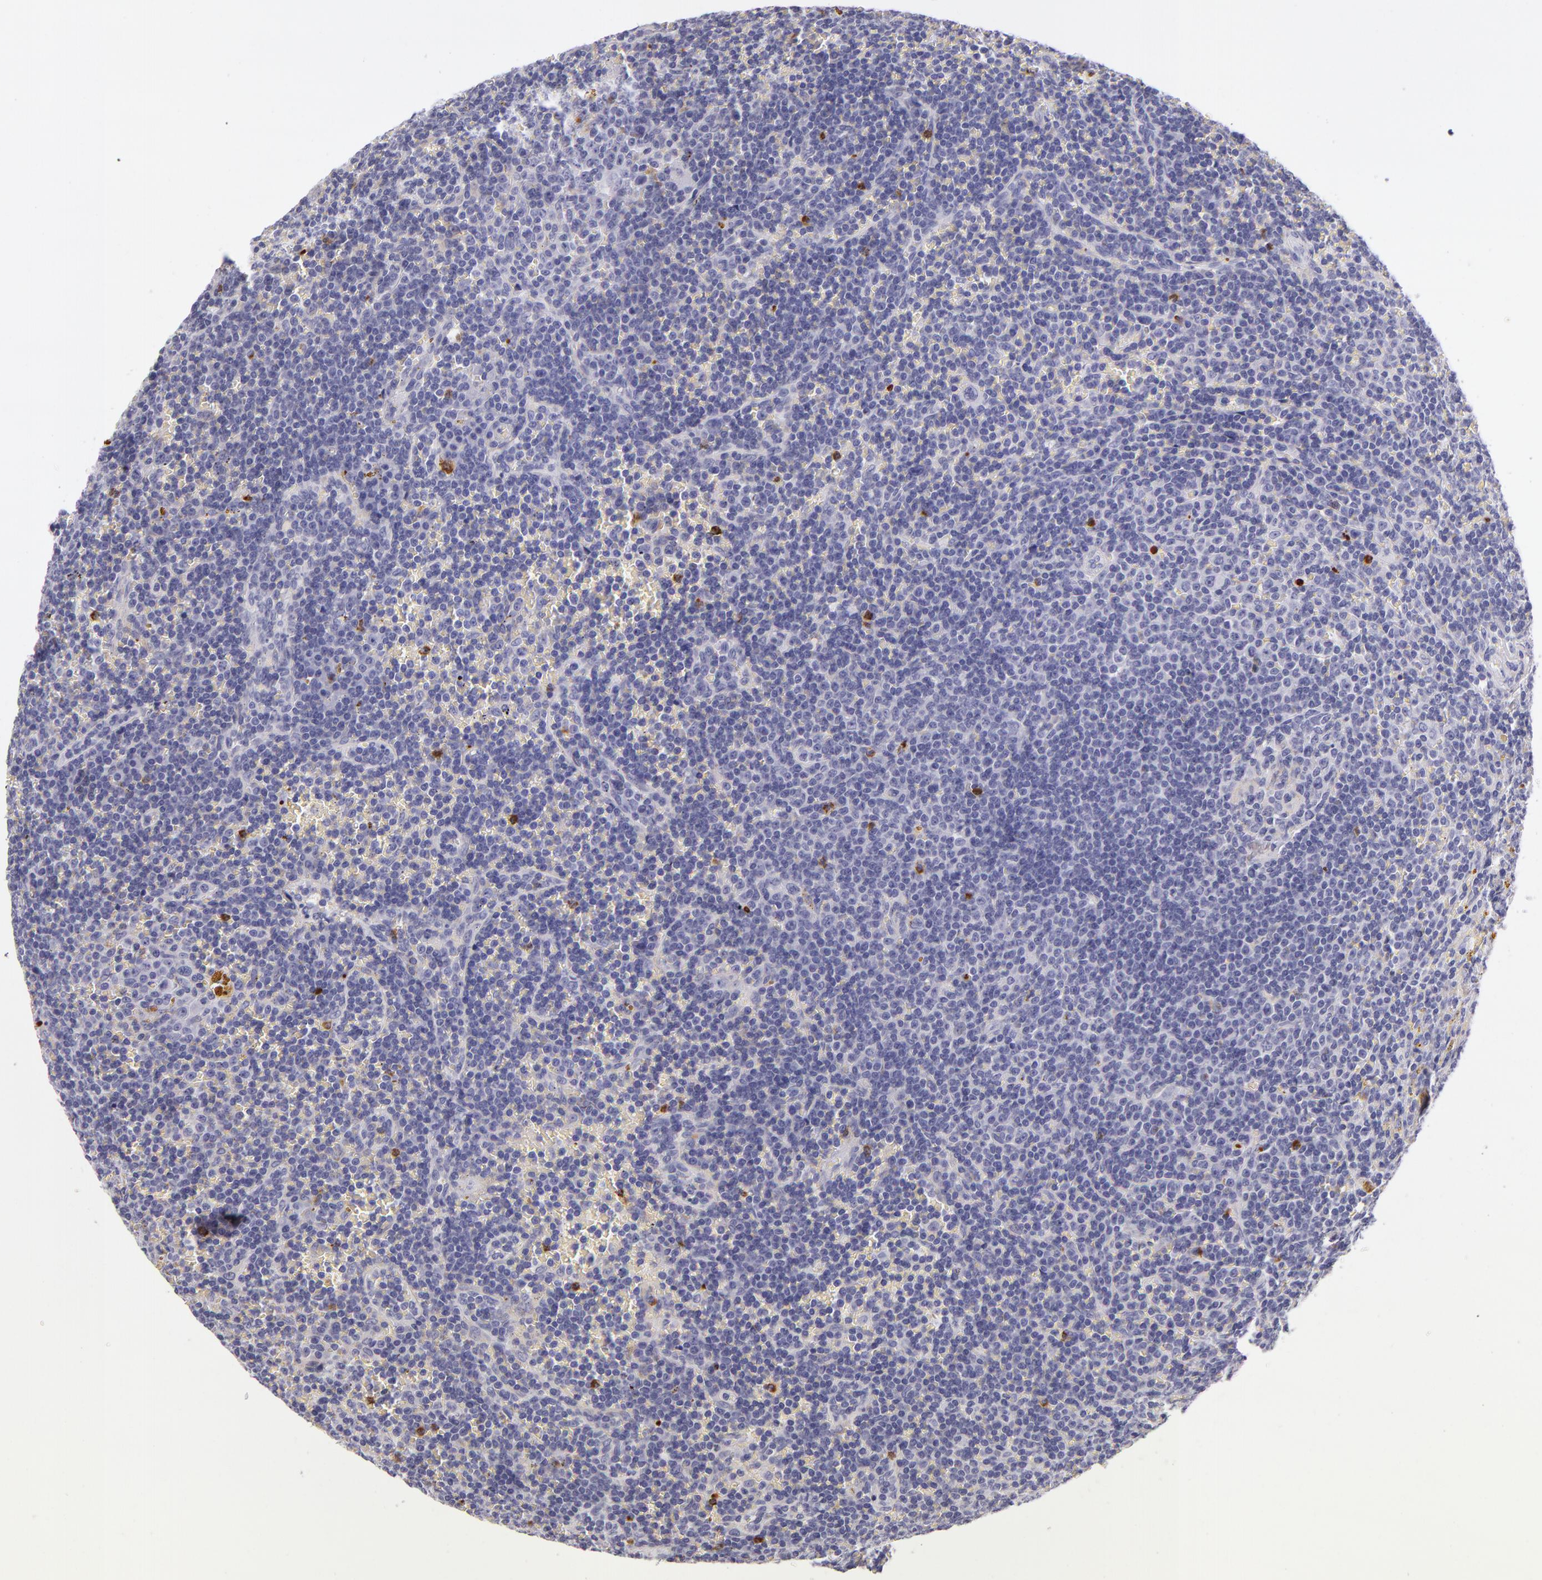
{"staining": {"intensity": "negative", "quantity": "none", "location": "none"}, "tissue": "lymphoma", "cell_type": "Tumor cells", "image_type": "cancer", "snomed": [{"axis": "morphology", "description": "Malignant lymphoma, non-Hodgkin's type, Low grade"}, {"axis": "topography", "description": "Spleen"}], "caption": "A high-resolution histopathology image shows IHC staining of lymphoma, which displays no significant staining in tumor cells.", "gene": "CDH3", "patient": {"sex": "male", "age": 80}}